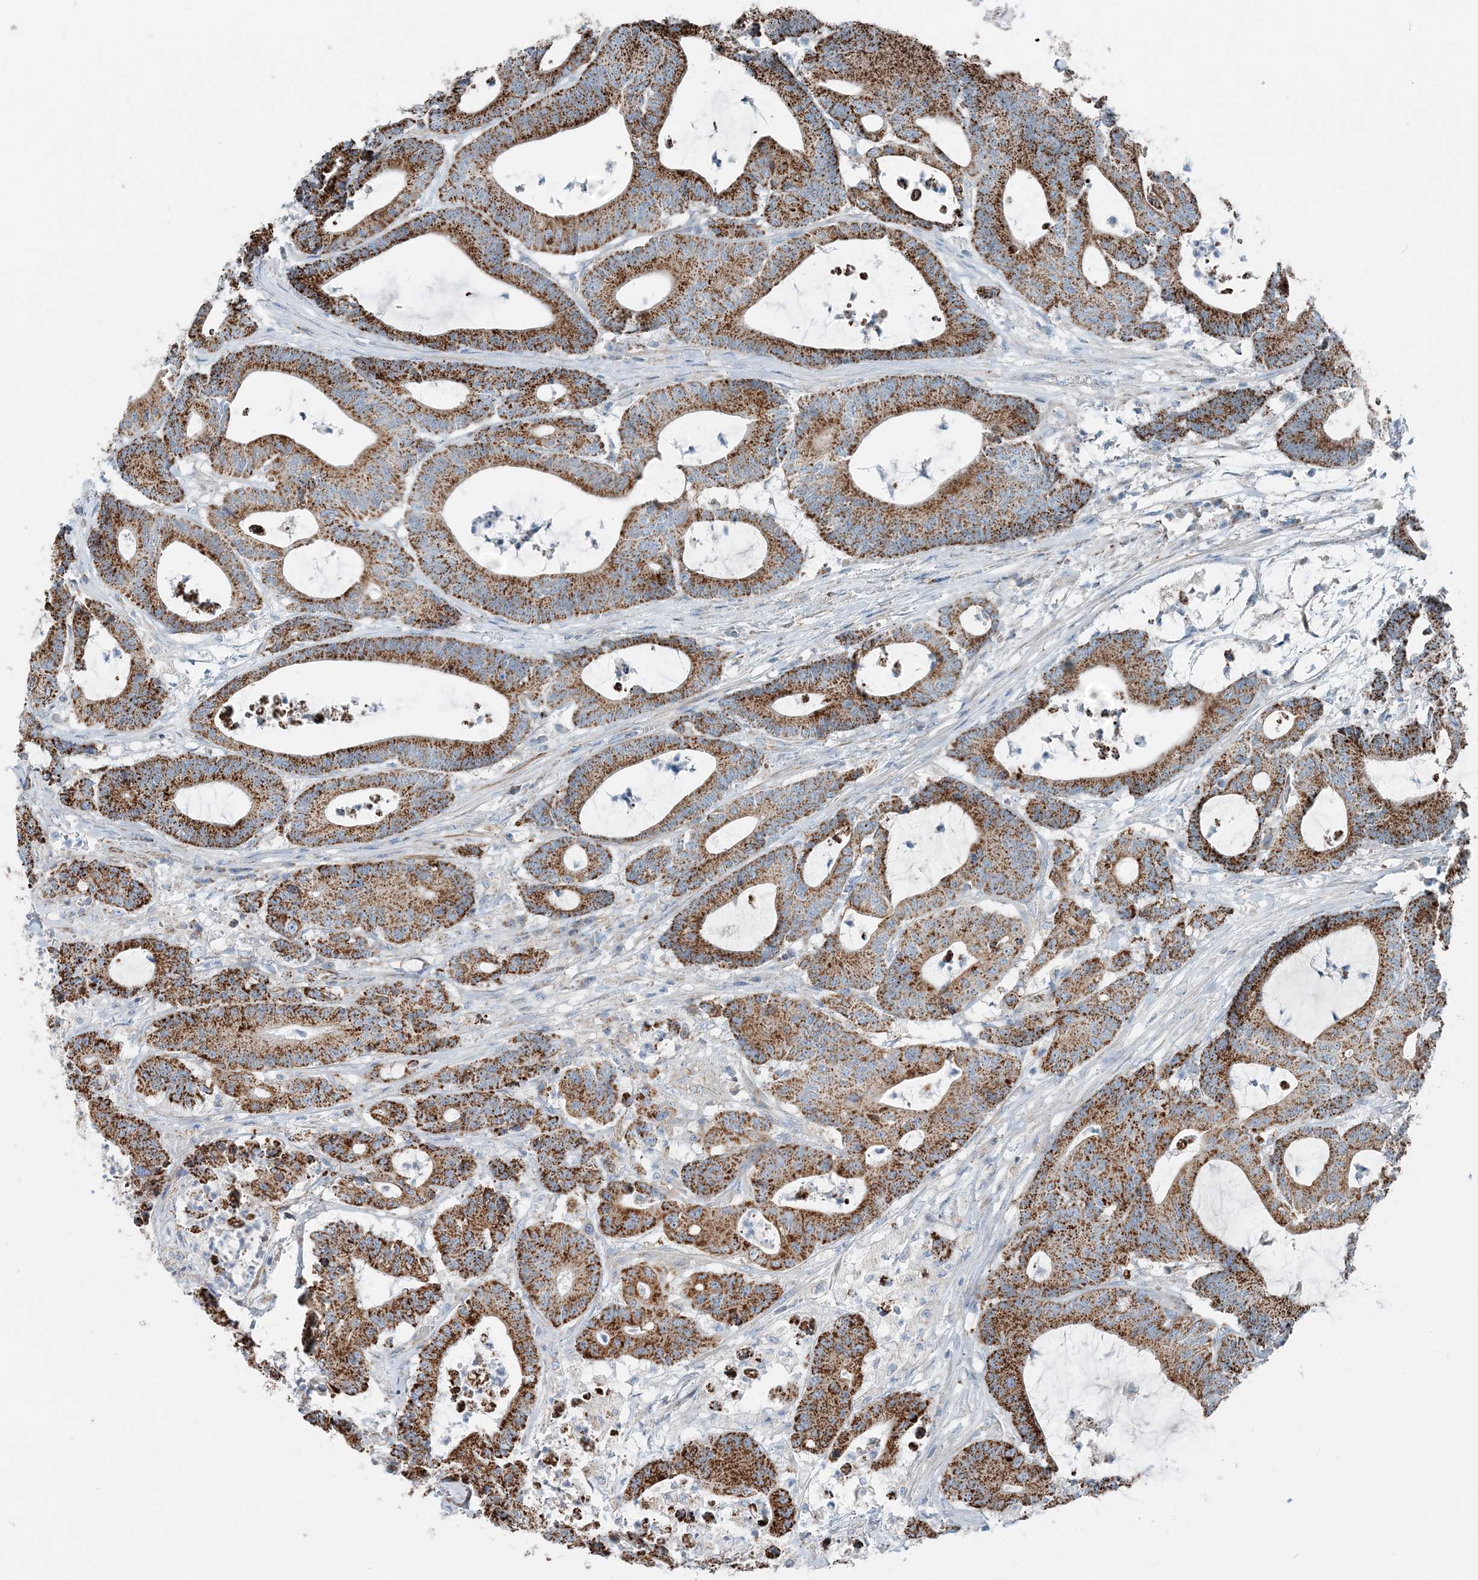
{"staining": {"intensity": "strong", "quantity": ">75%", "location": "cytoplasmic/membranous"}, "tissue": "colorectal cancer", "cell_type": "Tumor cells", "image_type": "cancer", "snomed": [{"axis": "morphology", "description": "Adenocarcinoma, NOS"}, {"axis": "topography", "description": "Colon"}], "caption": "Protein staining of adenocarcinoma (colorectal) tissue exhibits strong cytoplasmic/membranous expression in about >75% of tumor cells.", "gene": "INTU", "patient": {"sex": "female", "age": 84}}